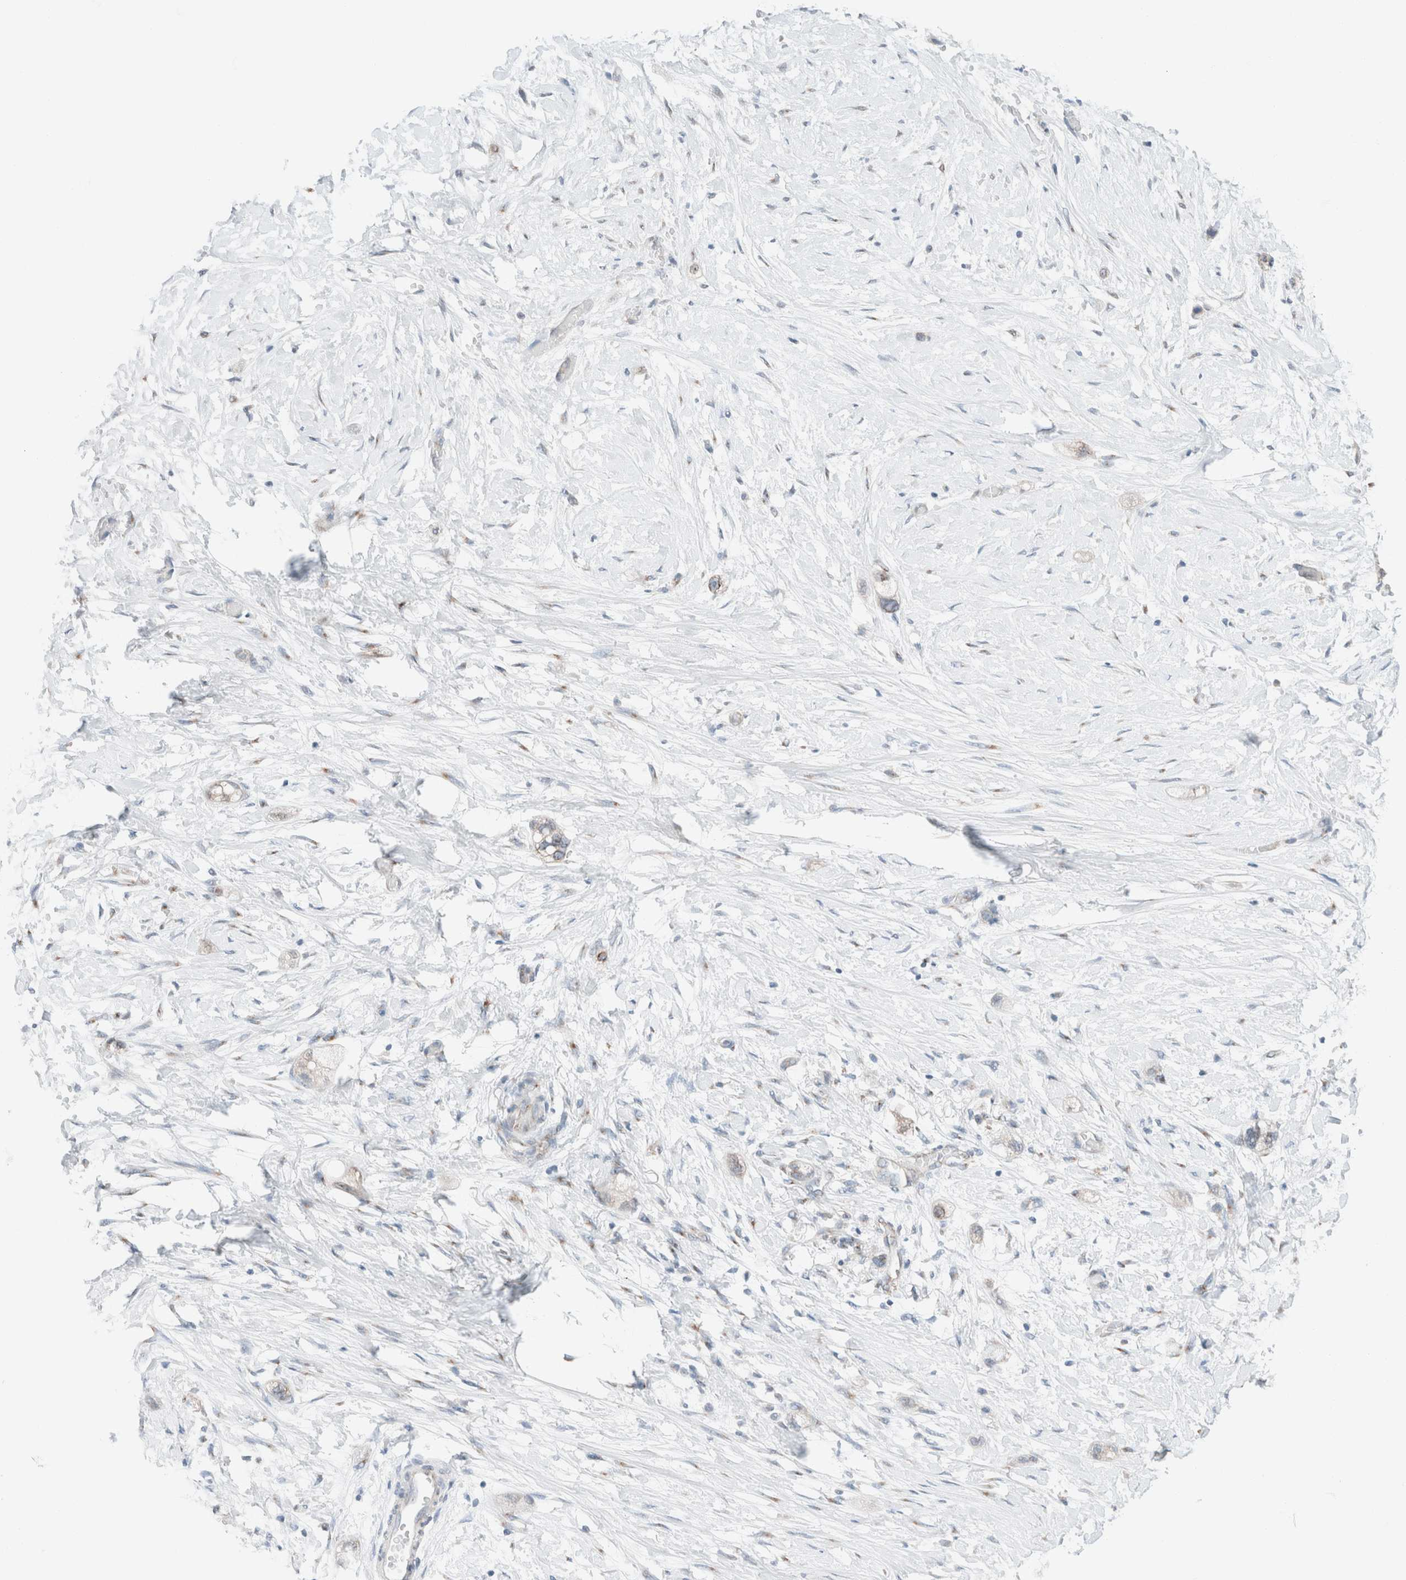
{"staining": {"intensity": "weak", "quantity": "25%-75%", "location": "cytoplasmic/membranous"}, "tissue": "stomach cancer", "cell_type": "Tumor cells", "image_type": "cancer", "snomed": [{"axis": "morphology", "description": "Adenocarcinoma, NOS"}, {"axis": "topography", "description": "Stomach"}, {"axis": "topography", "description": "Stomach, lower"}], "caption": "A high-resolution image shows IHC staining of stomach adenocarcinoma, which shows weak cytoplasmic/membranous expression in approximately 25%-75% of tumor cells.", "gene": "CASC3", "patient": {"sex": "female", "age": 48}}